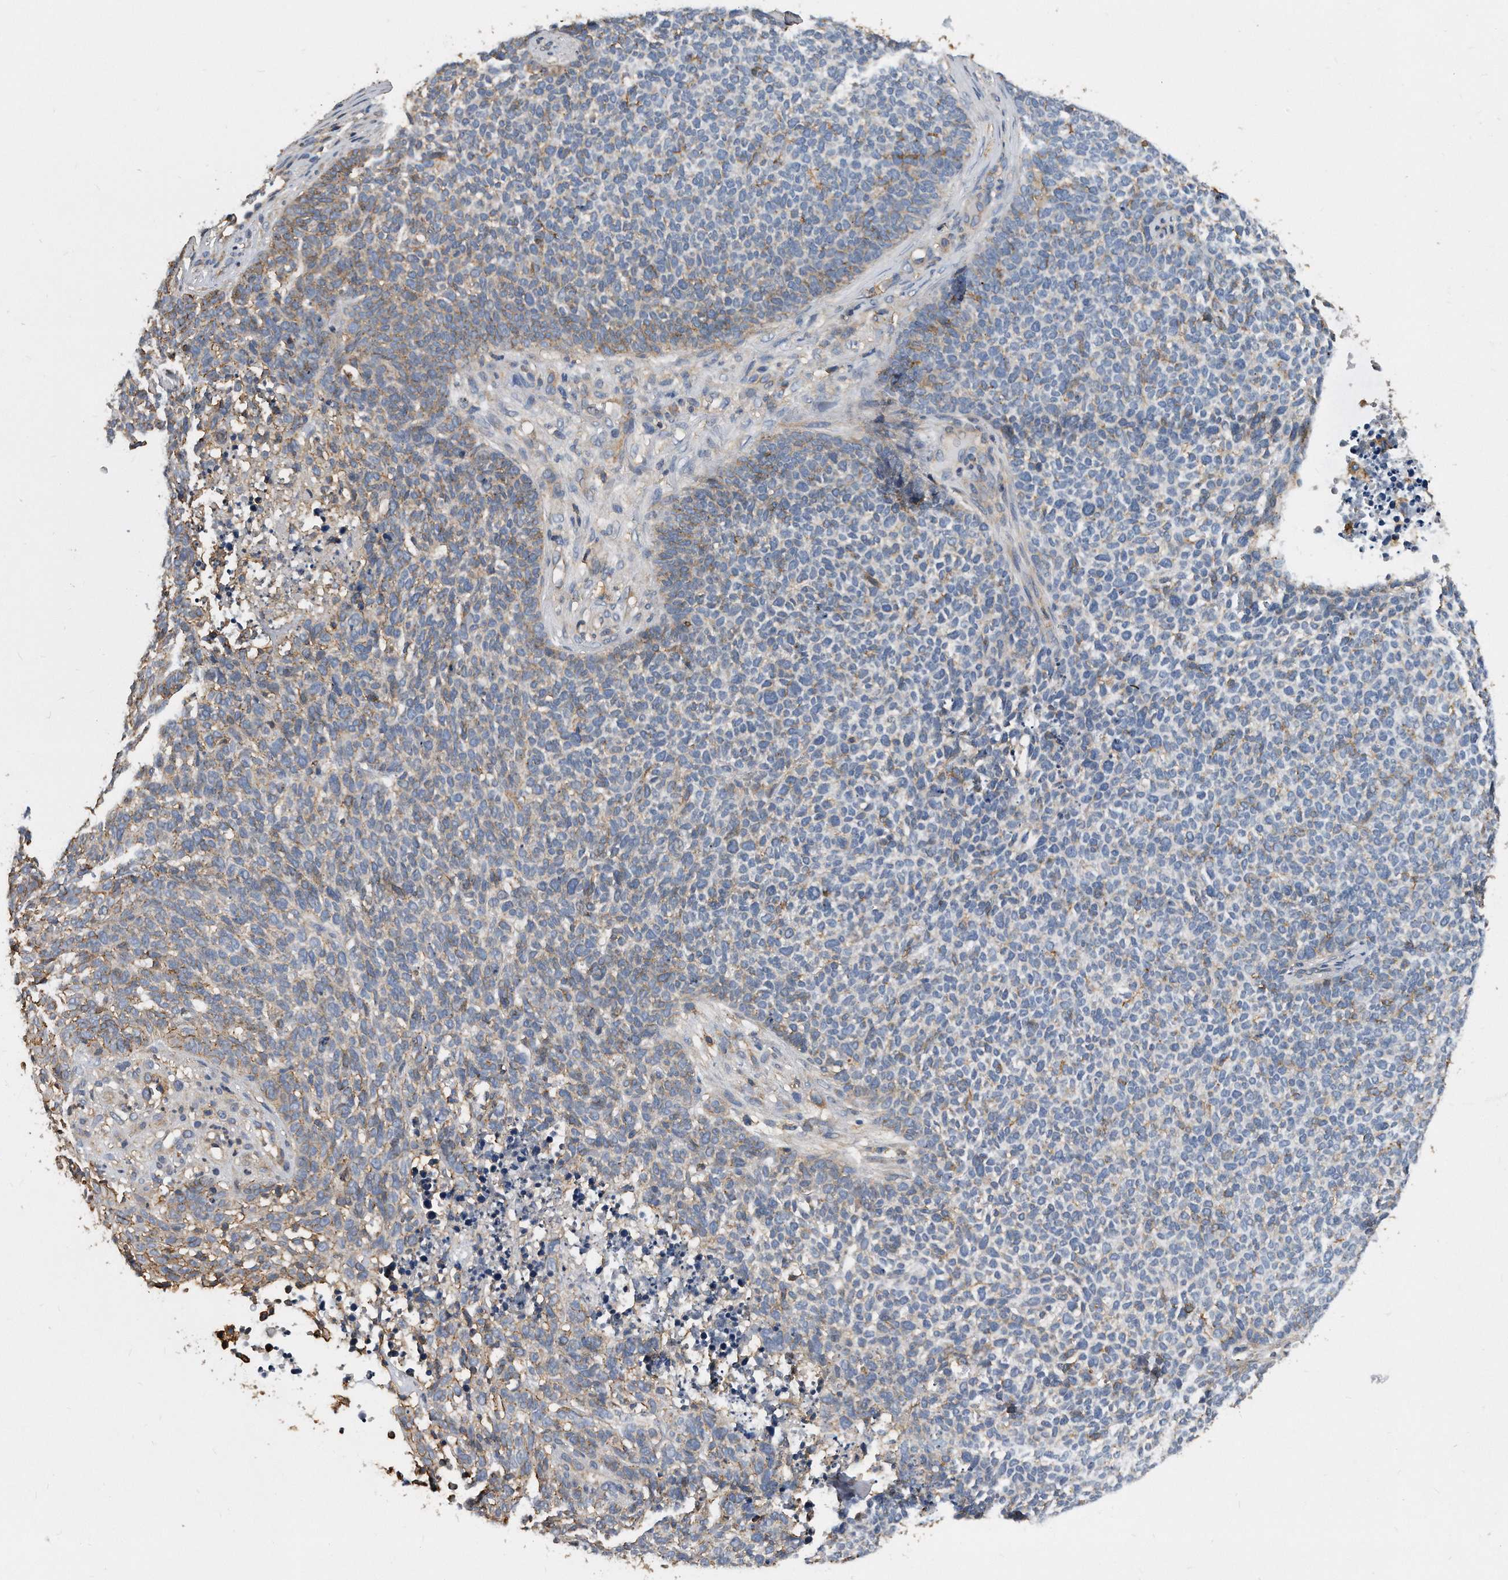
{"staining": {"intensity": "weak", "quantity": "<25%", "location": "cytoplasmic/membranous"}, "tissue": "skin cancer", "cell_type": "Tumor cells", "image_type": "cancer", "snomed": [{"axis": "morphology", "description": "Basal cell carcinoma"}, {"axis": "topography", "description": "Skin"}], "caption": "Immunohistochemical staining of human skin cancer demonstrates no significant expression in tumor cells.", "gene": "ATG5", "patient": {"sex": "female", "age": 84}}